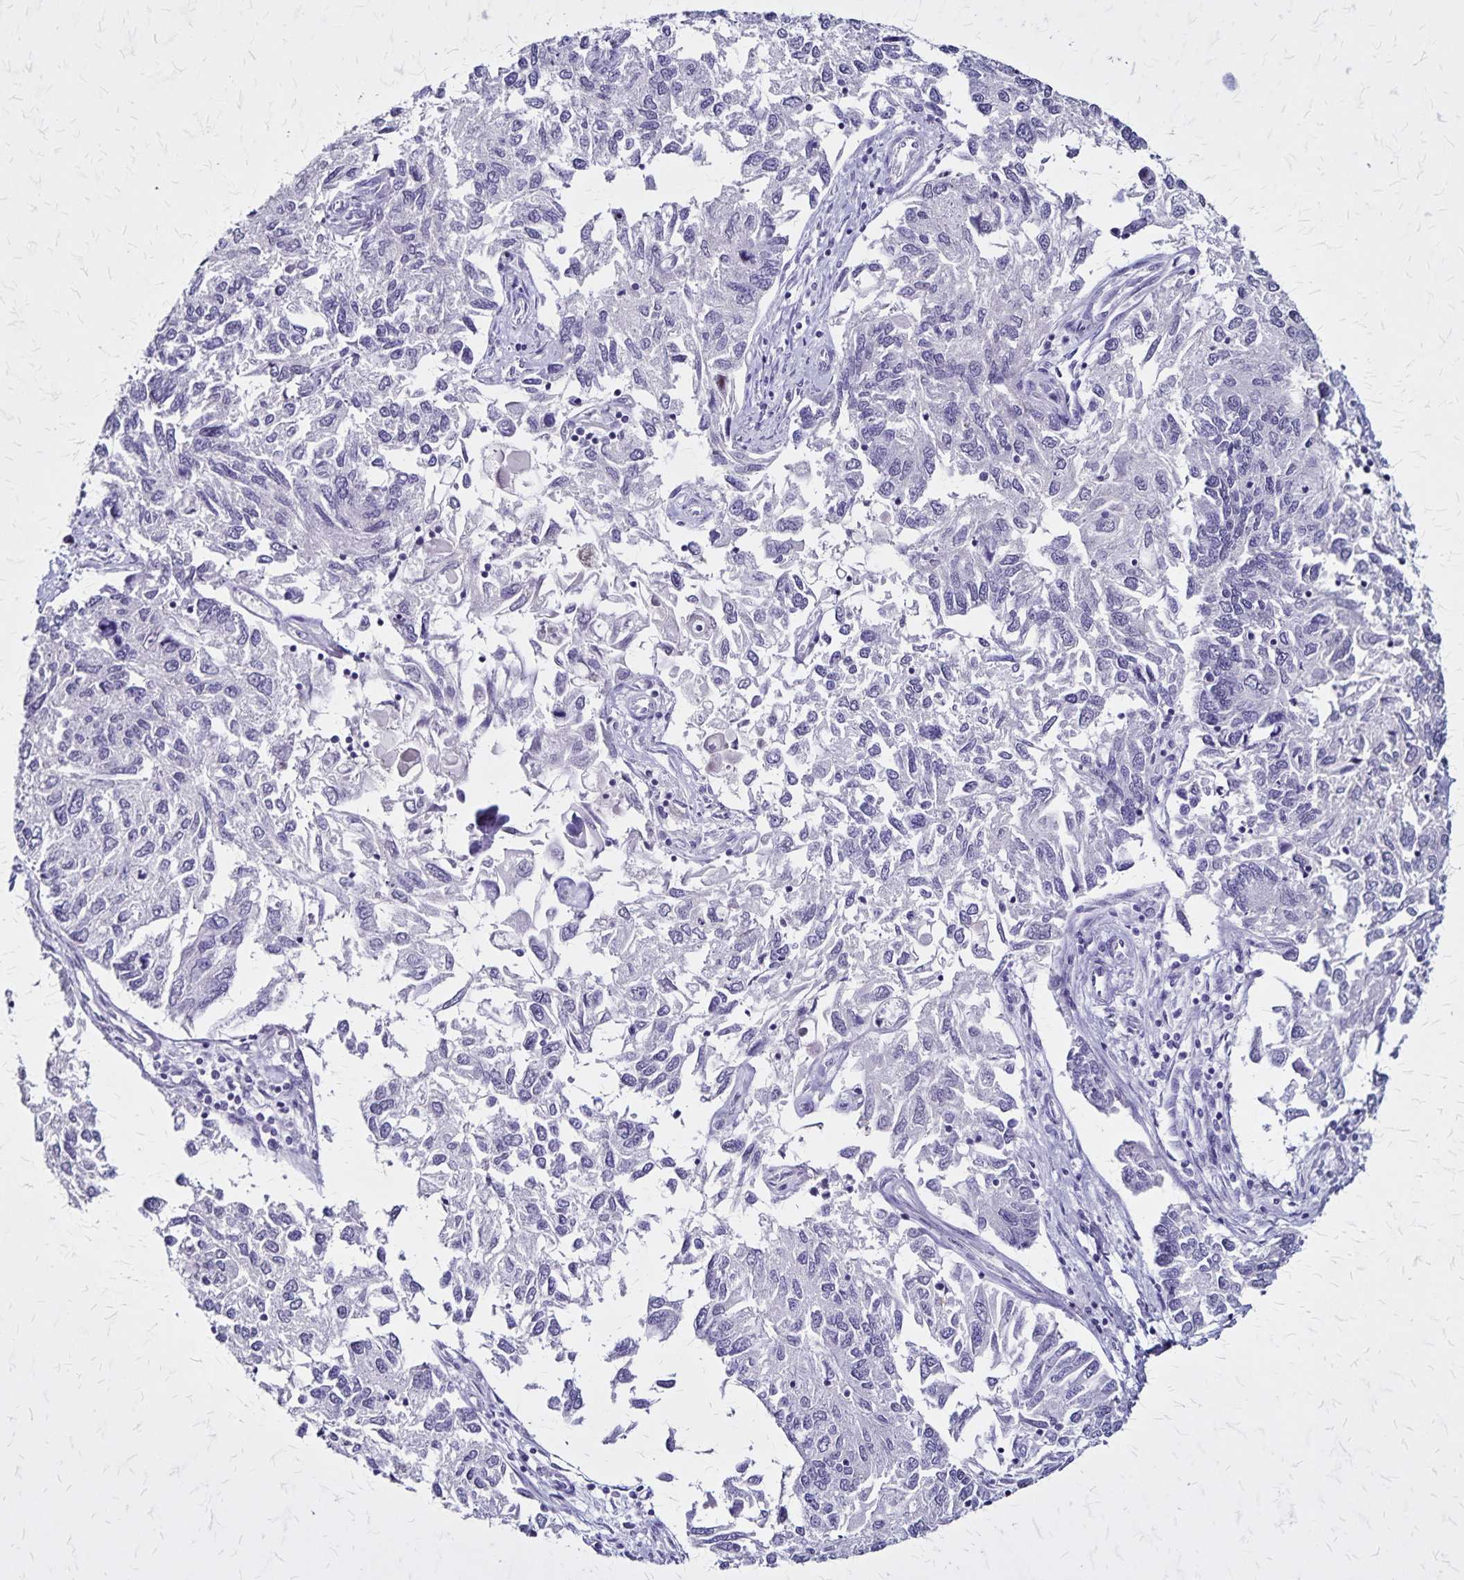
{"staining": {"intensity": "negative", "quantity": "none", "location": "none"}, "tissue": "endometrial cancer", "cell_type": "Tumor cells", "image_type": "cancer", "snomed": [{"axis": "morphology", "description": "Carcinoma, NOS"}, {"axis": "topography", "description": "Uterus"}], "caption": "High power microscopy micrograph of an IHC photomicrograph of carcinoma (endometrial), revealing no significant staining in tumor cells.", "gene": "PLXNA4", "patient": {"sex": "female", "age": 76}}